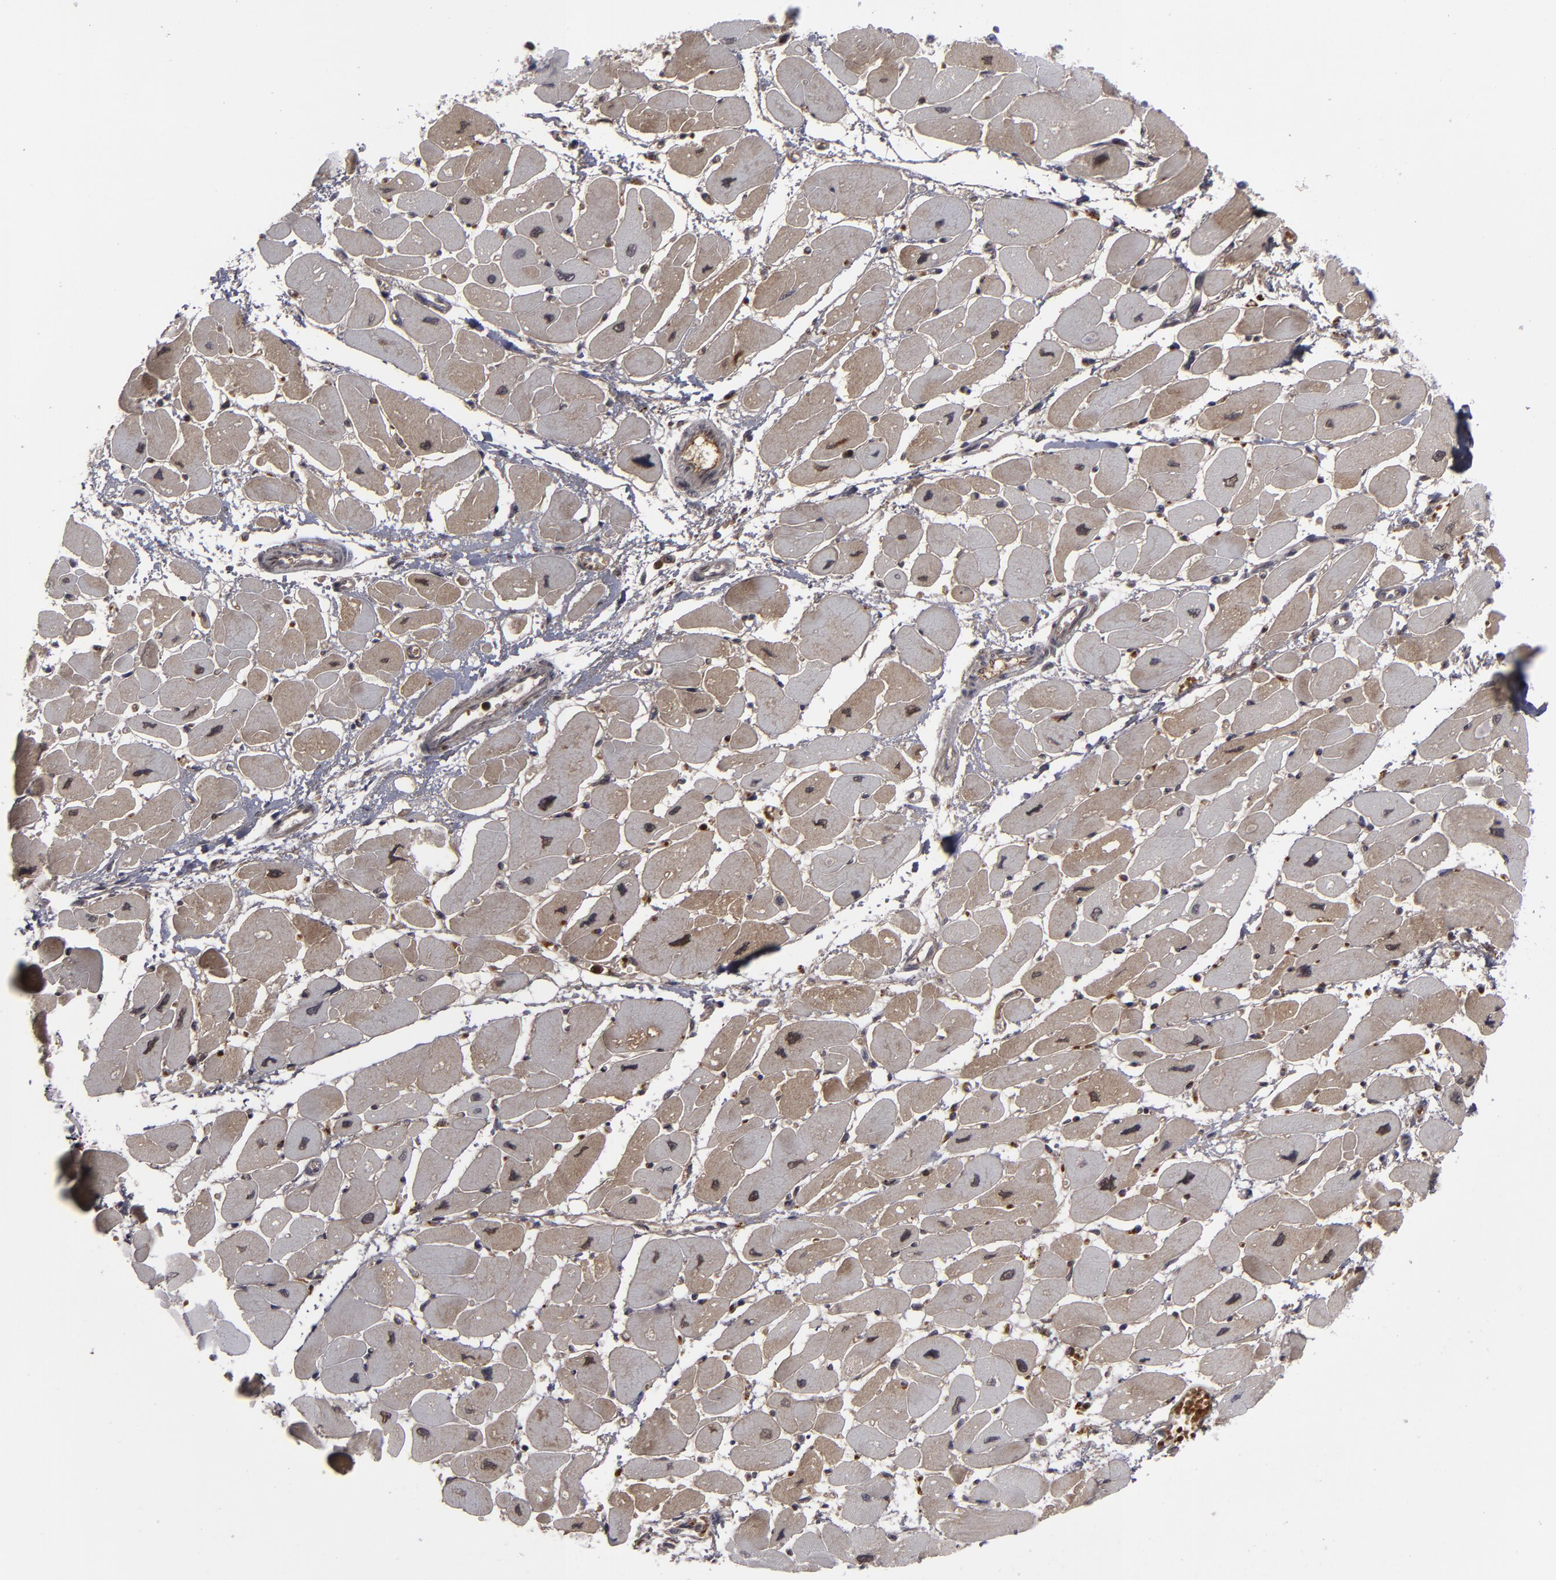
{"staining": {"intensity": "negative", "quantity": "none", "location": "none"}, "tissue": "heart muscle", "cell_type": "Cardiomyocytes", "image_type": "normal", "snomed": [{"axis": "morphology", "description": "Normal tissue, NOS"}, {"axis": "topography", "description": "Heart"}], "caption": "Human heart muscle stained for a protein using immunohistochemistry shows no positivity in cardiomyocytes.", "gene": "LRG1", "patient": {"sex": "female", "age": 54}}